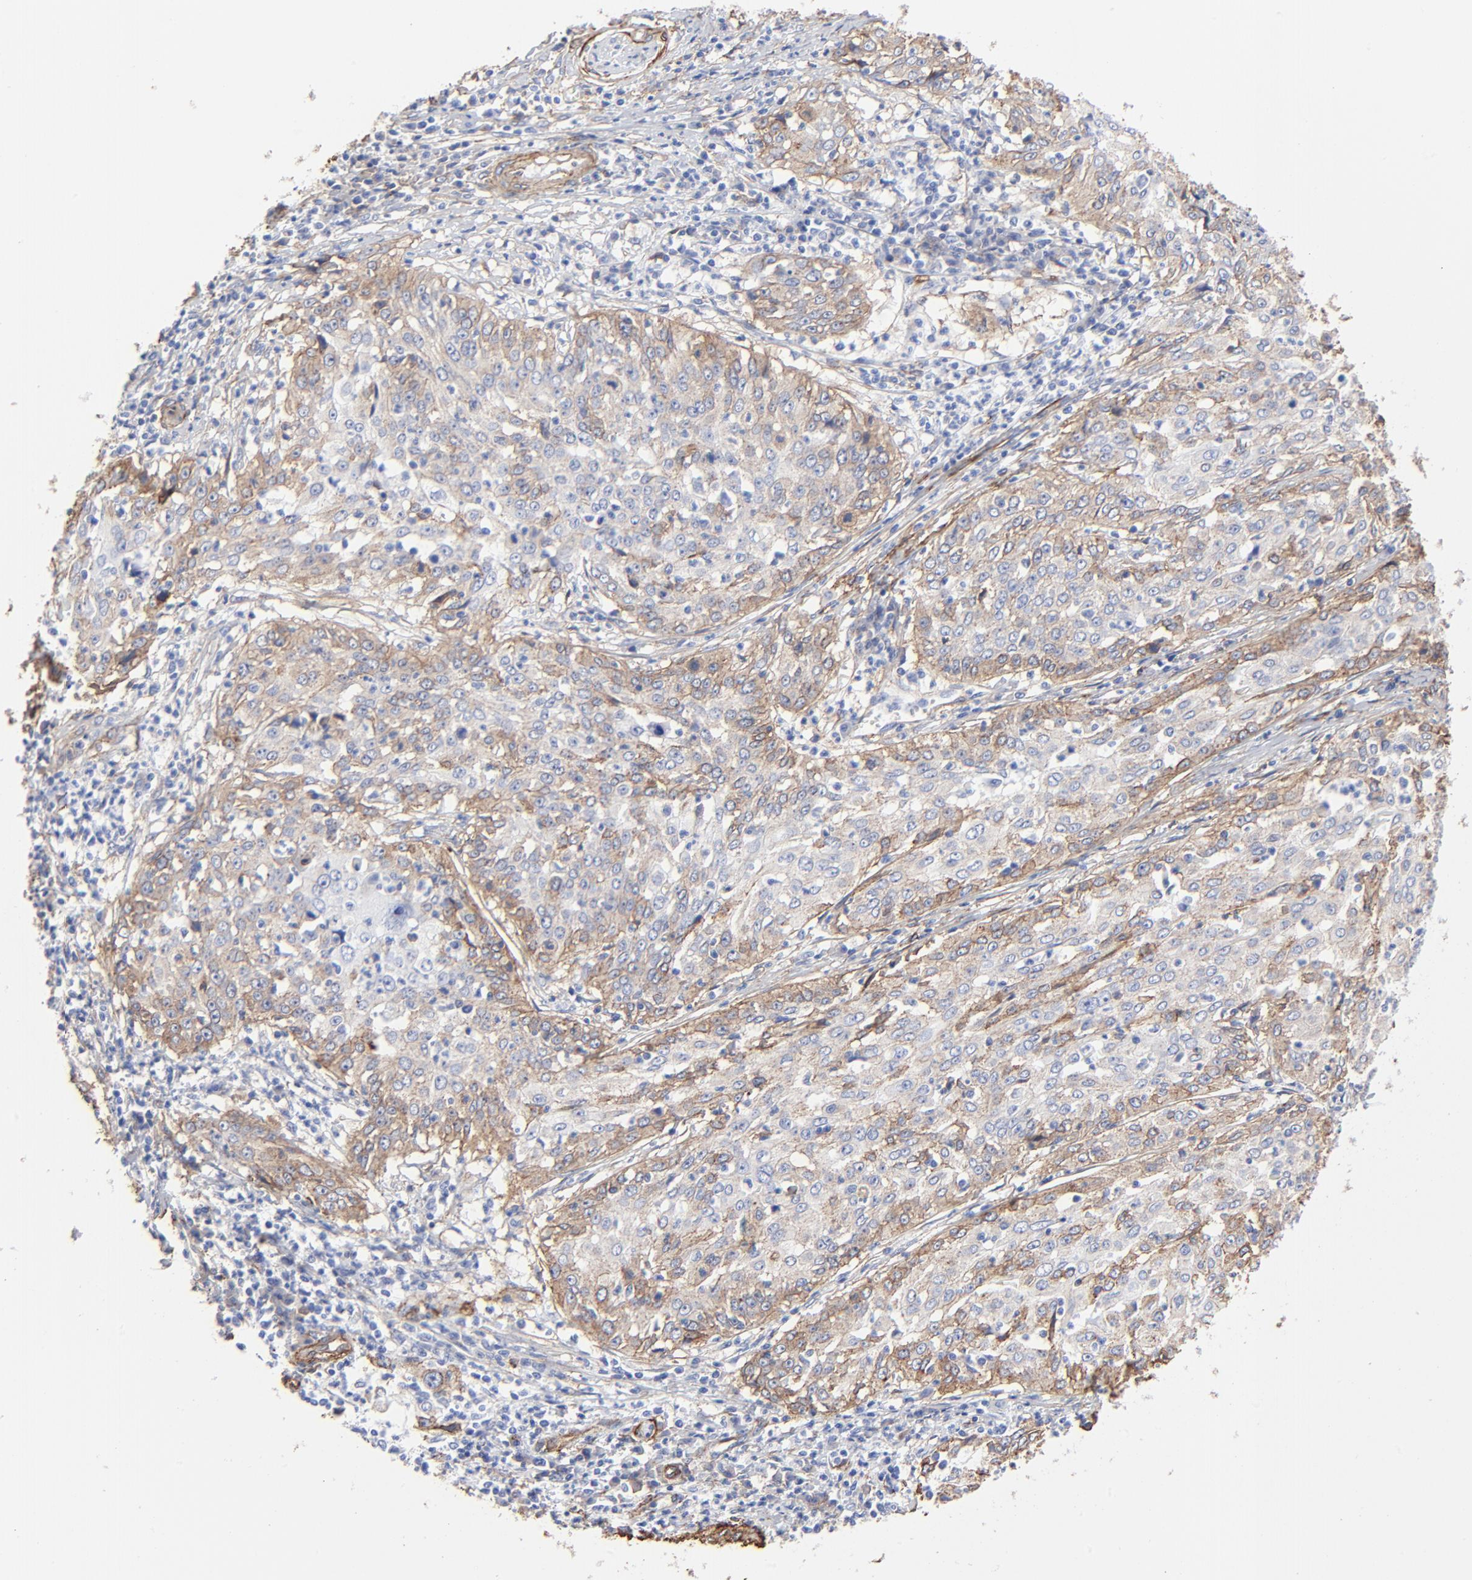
{"staining": {"intensity": "moderate", "quantity": "25%-75%", "location": "cytoplasmic/membranous"}, "tissue": "cervical cancer", "cell_type": "Tumor cells", "image_type": "cancer", "snomed": [{"axis": "morphology", "description": "Squamous cell carcinoma, NOS"}, {"axis": "topography", "description": "Cervix"}], "caption": "Immunohistochemistry (IHC) of squamous cell carcinoma (cervical) exhibits medium levels of moderate cytoplasmic/membranous staining in approximately 25%-75% of tumor cells. Nuclei are stained in blue.", "gene": "CAV1", "patient": {"sex": "female", "age": 39}}